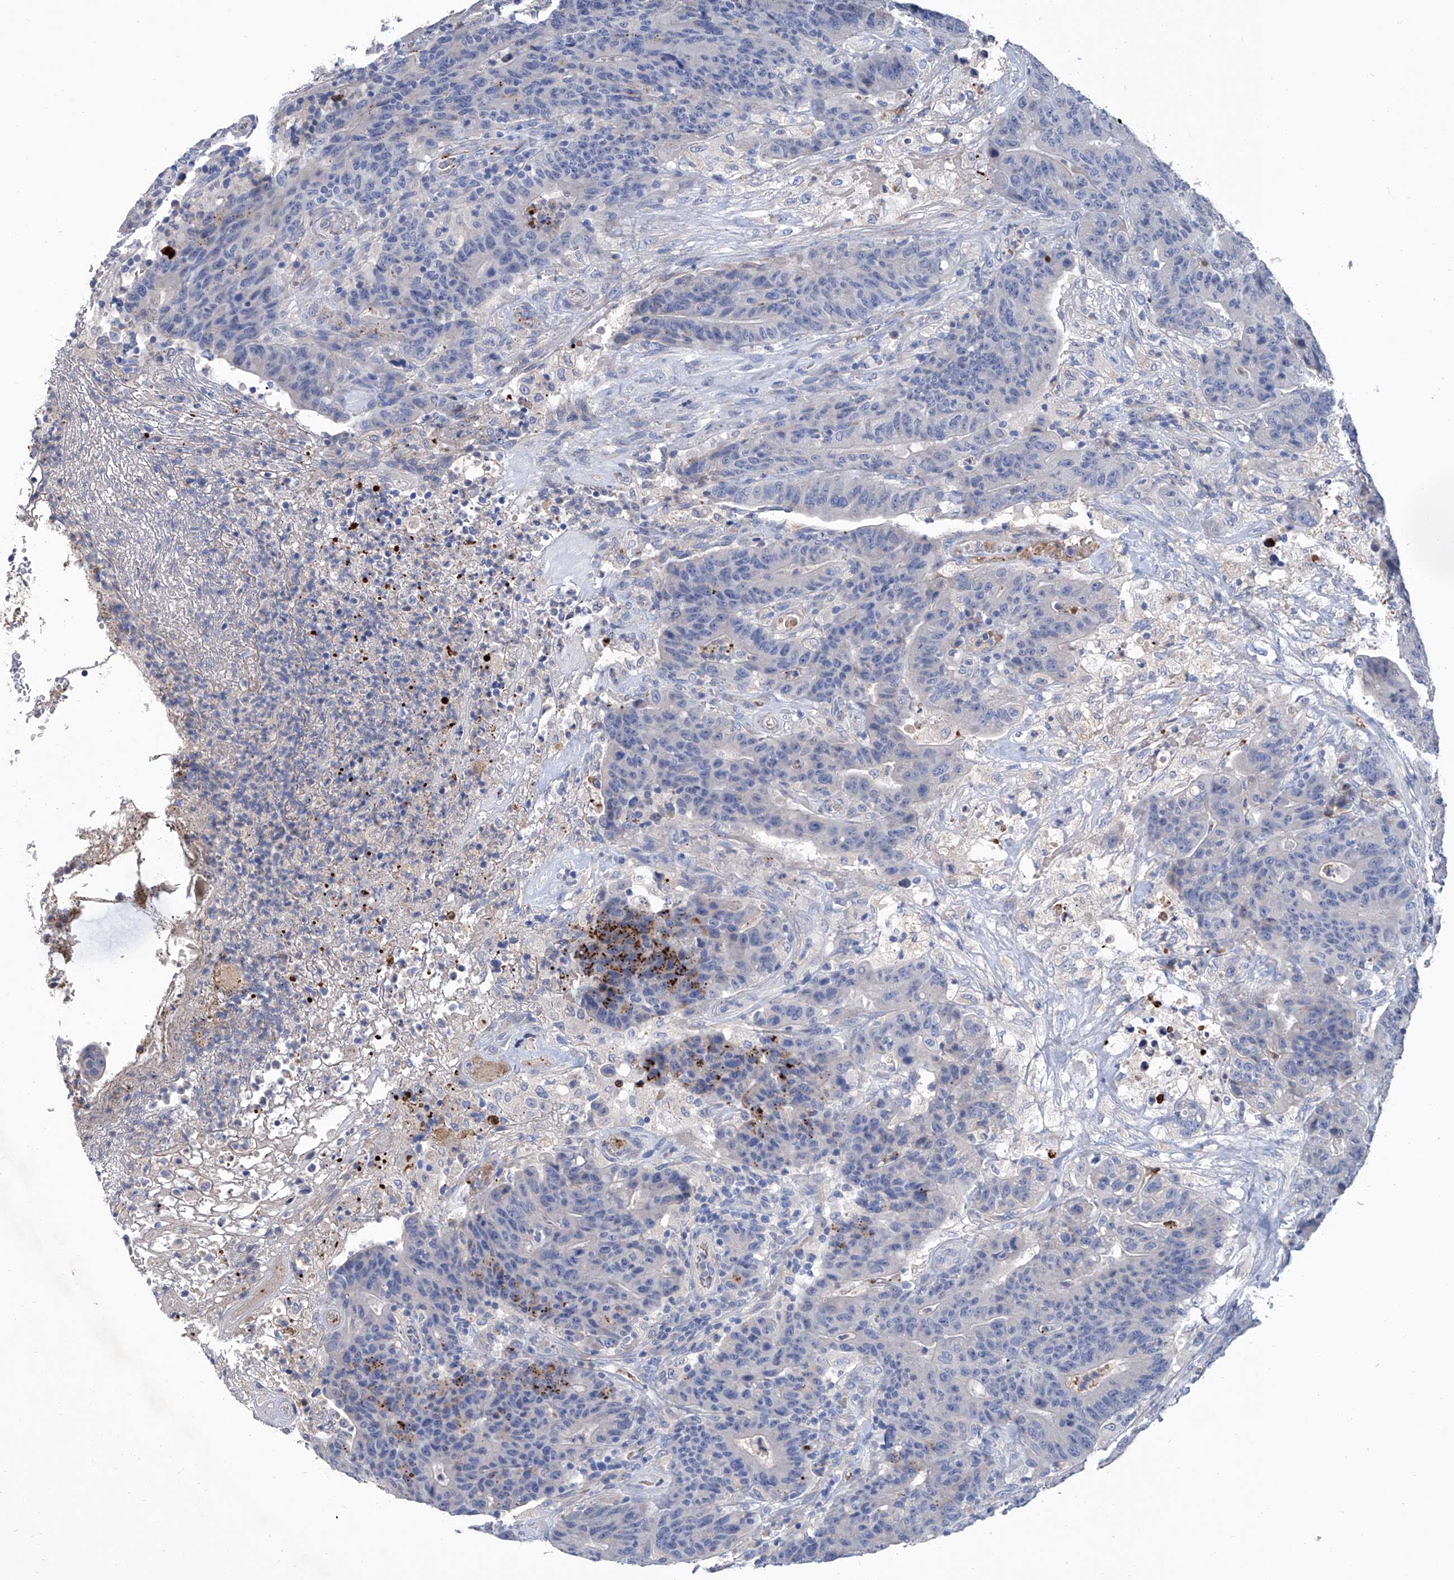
{"staining": {"intensity": "moderate", "quantity": "<25%", "location": "cytoplasmic/membranous"}, "tissue": "colorectal cancer", "cell_type": "Tumor cells", "image_type": "cancer", "snomed": [{"axis": "morphology", "description": "Normal tissue, NOS"}, {"axis": "morphology", "description": "Adenocarcinoma, NOS"}, {"axis": "topography", "description": "Colon"}], "caption": "Immunohistochemical staining of adenocarcinoma (colorectal) reveals low levels of moderate cytoplasmic/membranous staining in about <25% of tumor cells. Nuclei are stained in blue.", "gene": "GPT", "patient": {"sex": "female", "age": 75}}